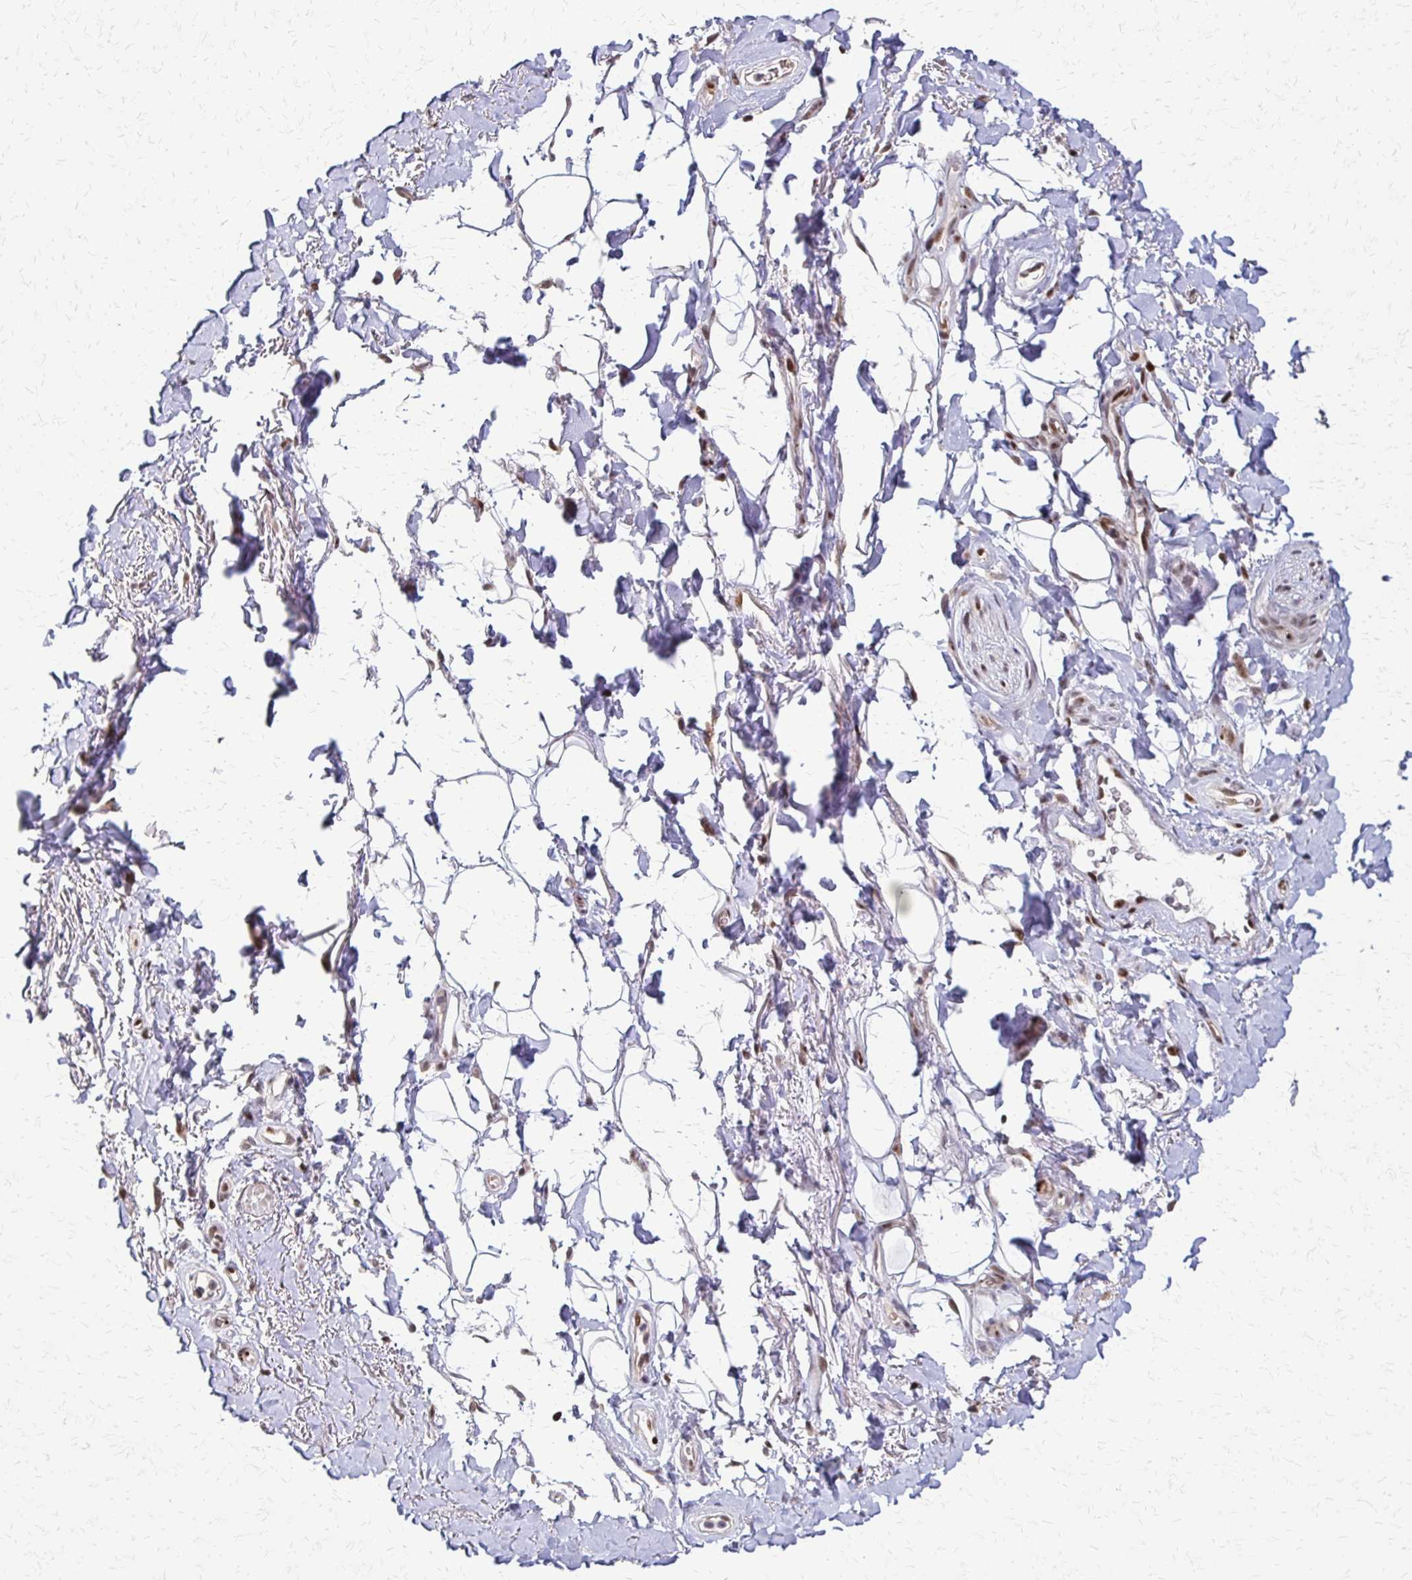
{"staining": {"intensity": "negative", "quantity": "none", "location": "none"}, "tissue": "adipose tissue", "cell_type": "Adipocytes", "image_type": "normal", "snomed": [{"axis": "morphology", "description": "Normal tissue, NOS"}, {"axis": "topography", "description": "Anal"}, {"axis": "topography", "description": "Peripheral nerve tissue"}], "caption": "Immunohistochemistry image of unremarkable human adipose tissue stained for a protein (brown), which demonstrates no expression in adipocytes. (DAB (3,3'-diaminobenzidine) IHC, high magnification).", "gene": "TRIR", "patient": {"sex": "male", "age": 53}}